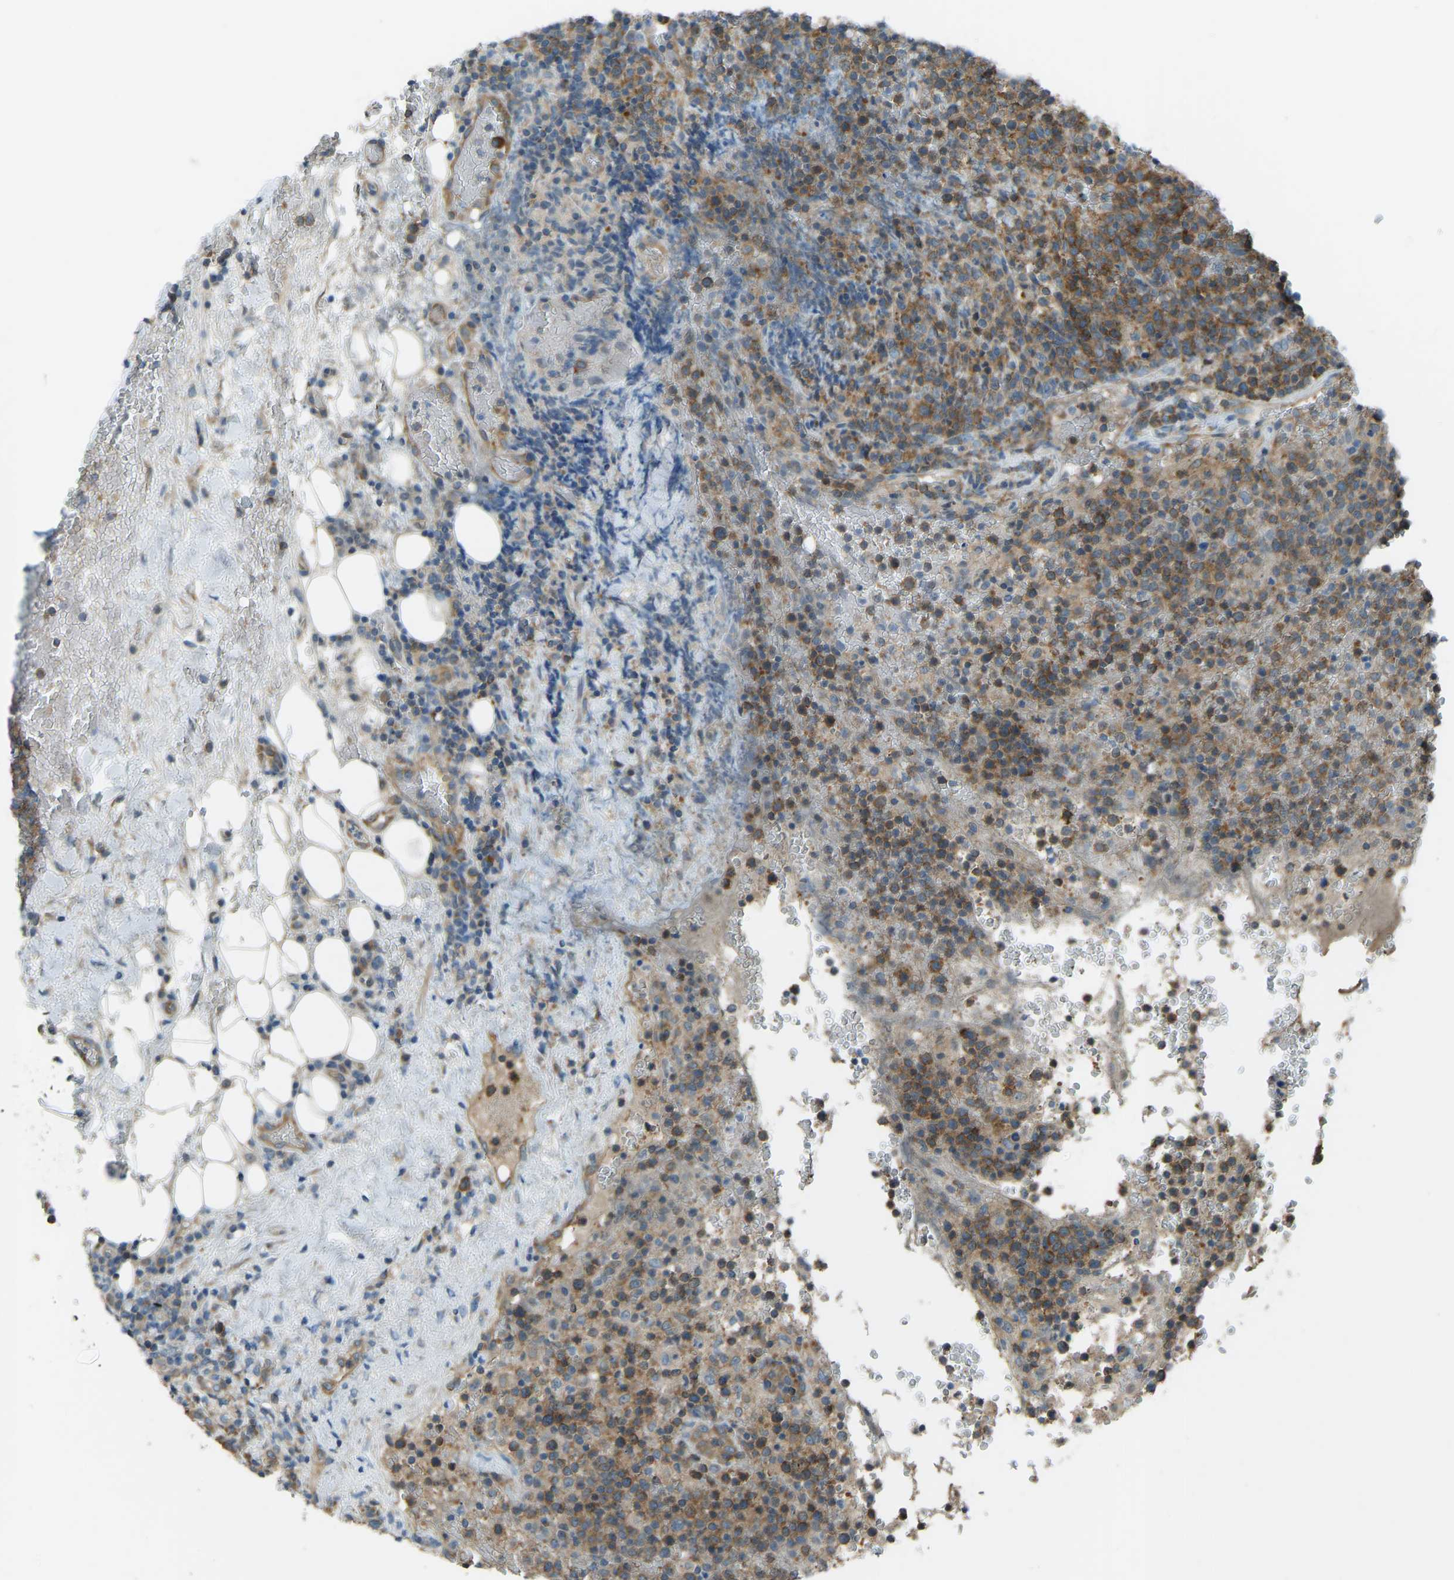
{"staining": {"intensity": "strong", "quantity": ">75%", "location": "cytoplasmic/membranous"}, "tissue": "lymphoma", "cell_type": "Tumor cells", "image_type": "cancer", "snomed": [{"axis": "morphology", "description": "Malignant lymphoma, non-Hodgkin's type, High grade"}, {"axis": "topography", "description": "Lymph node"}], "caption": "Malignant lymphoma, non-Hodgkin's type (high-grade) stained for a protein shows strong cytoplasmic/membranous positivity in tumor cells. Nuclei are stained in blue.", "gene": "STAU2", "patient": {"sex": "male", "age": 61}}